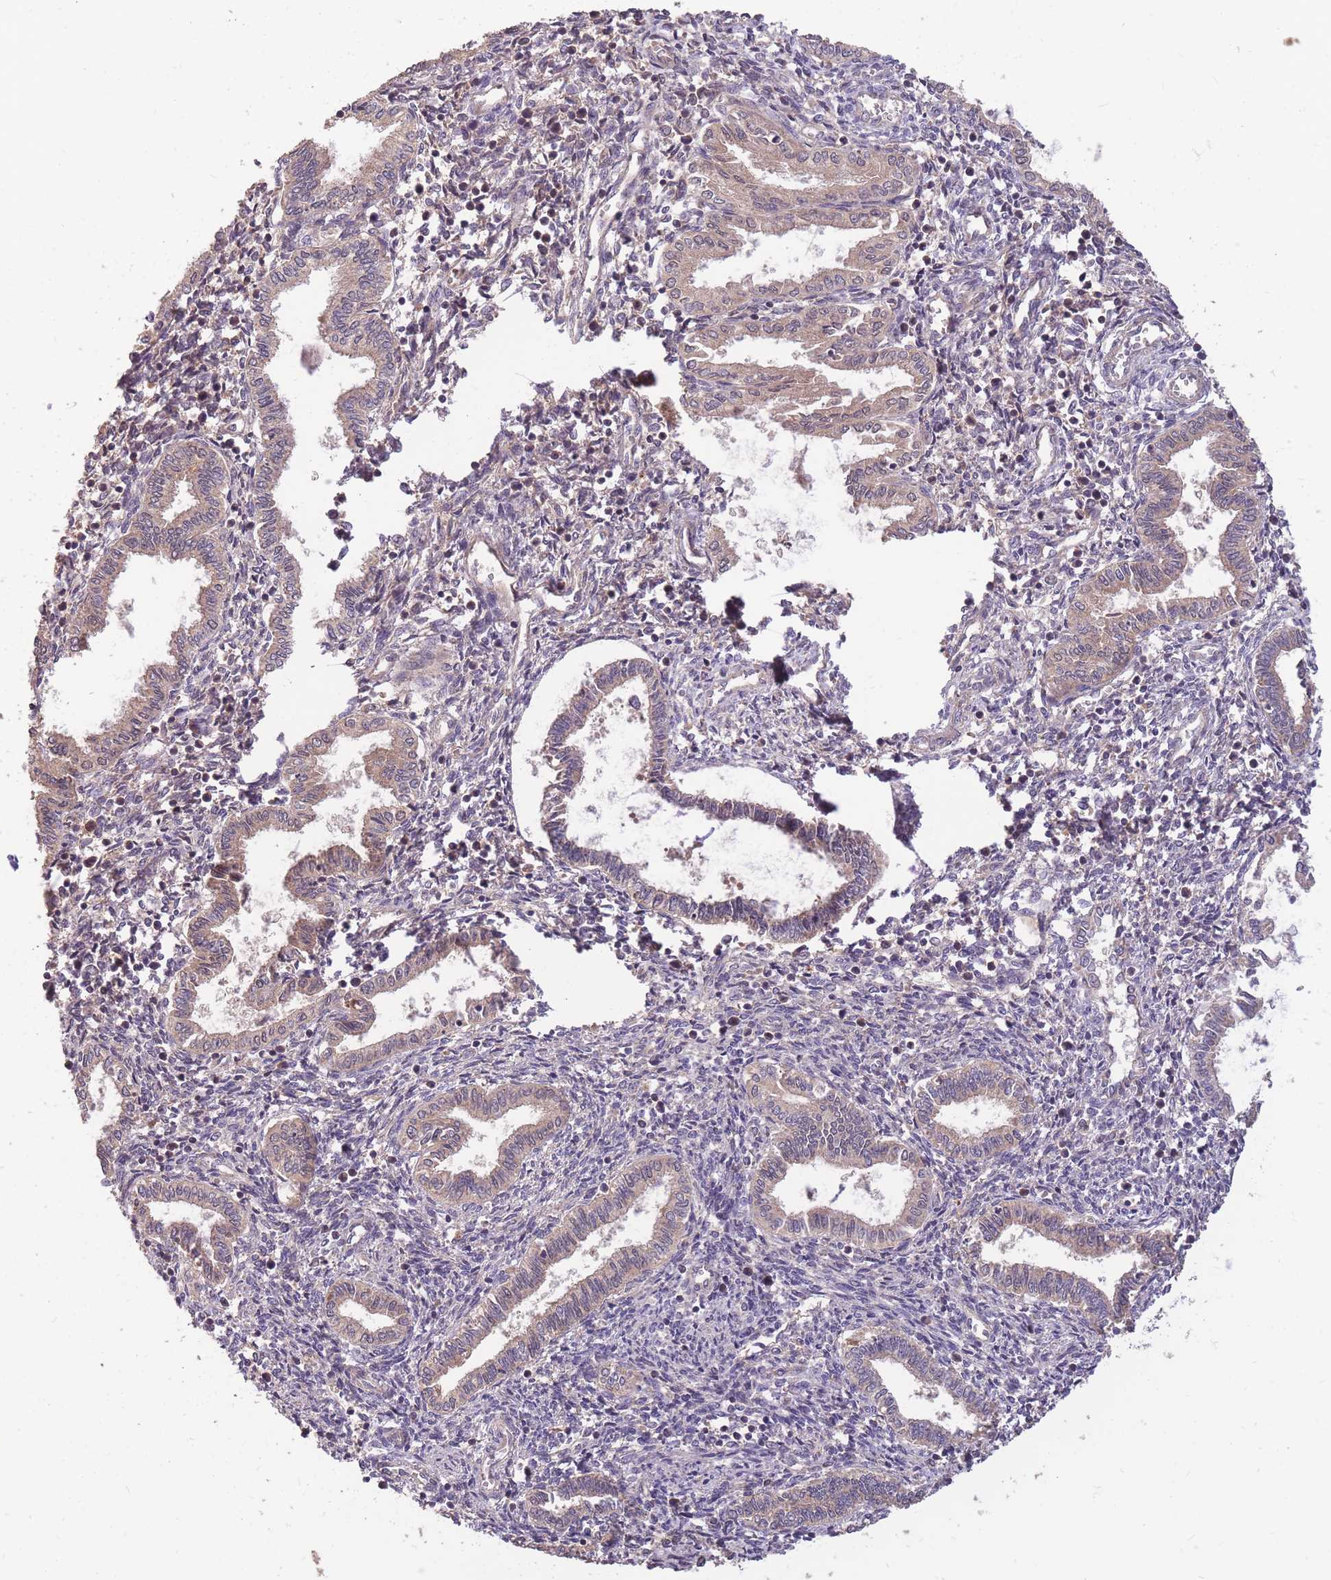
{"staining": {"intensity": "negative", "quantity": "none", "location": "none"}, "tissue": "endometrium", "cell_type": "Cells in endometrial stroma", "image_type": "normal", "snomed": [{"axis": "morphology", "description": "Normal tissue, NOS"}, {"axis": "topography", "description": "Endometrium"}], "caption": "Immunohistochemistry (IHC) photomicrograph of normal endometrium: human endometrium stained with DAB (3,3'-diaminobenzidine) exhibits no significant protein positivity in cells in endometrial stroma. (Brightfield microscopy of DAB immunohistochemistry at high magnification).", "gene": "IGF2BP2", "patient": {"sex": "female", "age": 37}}